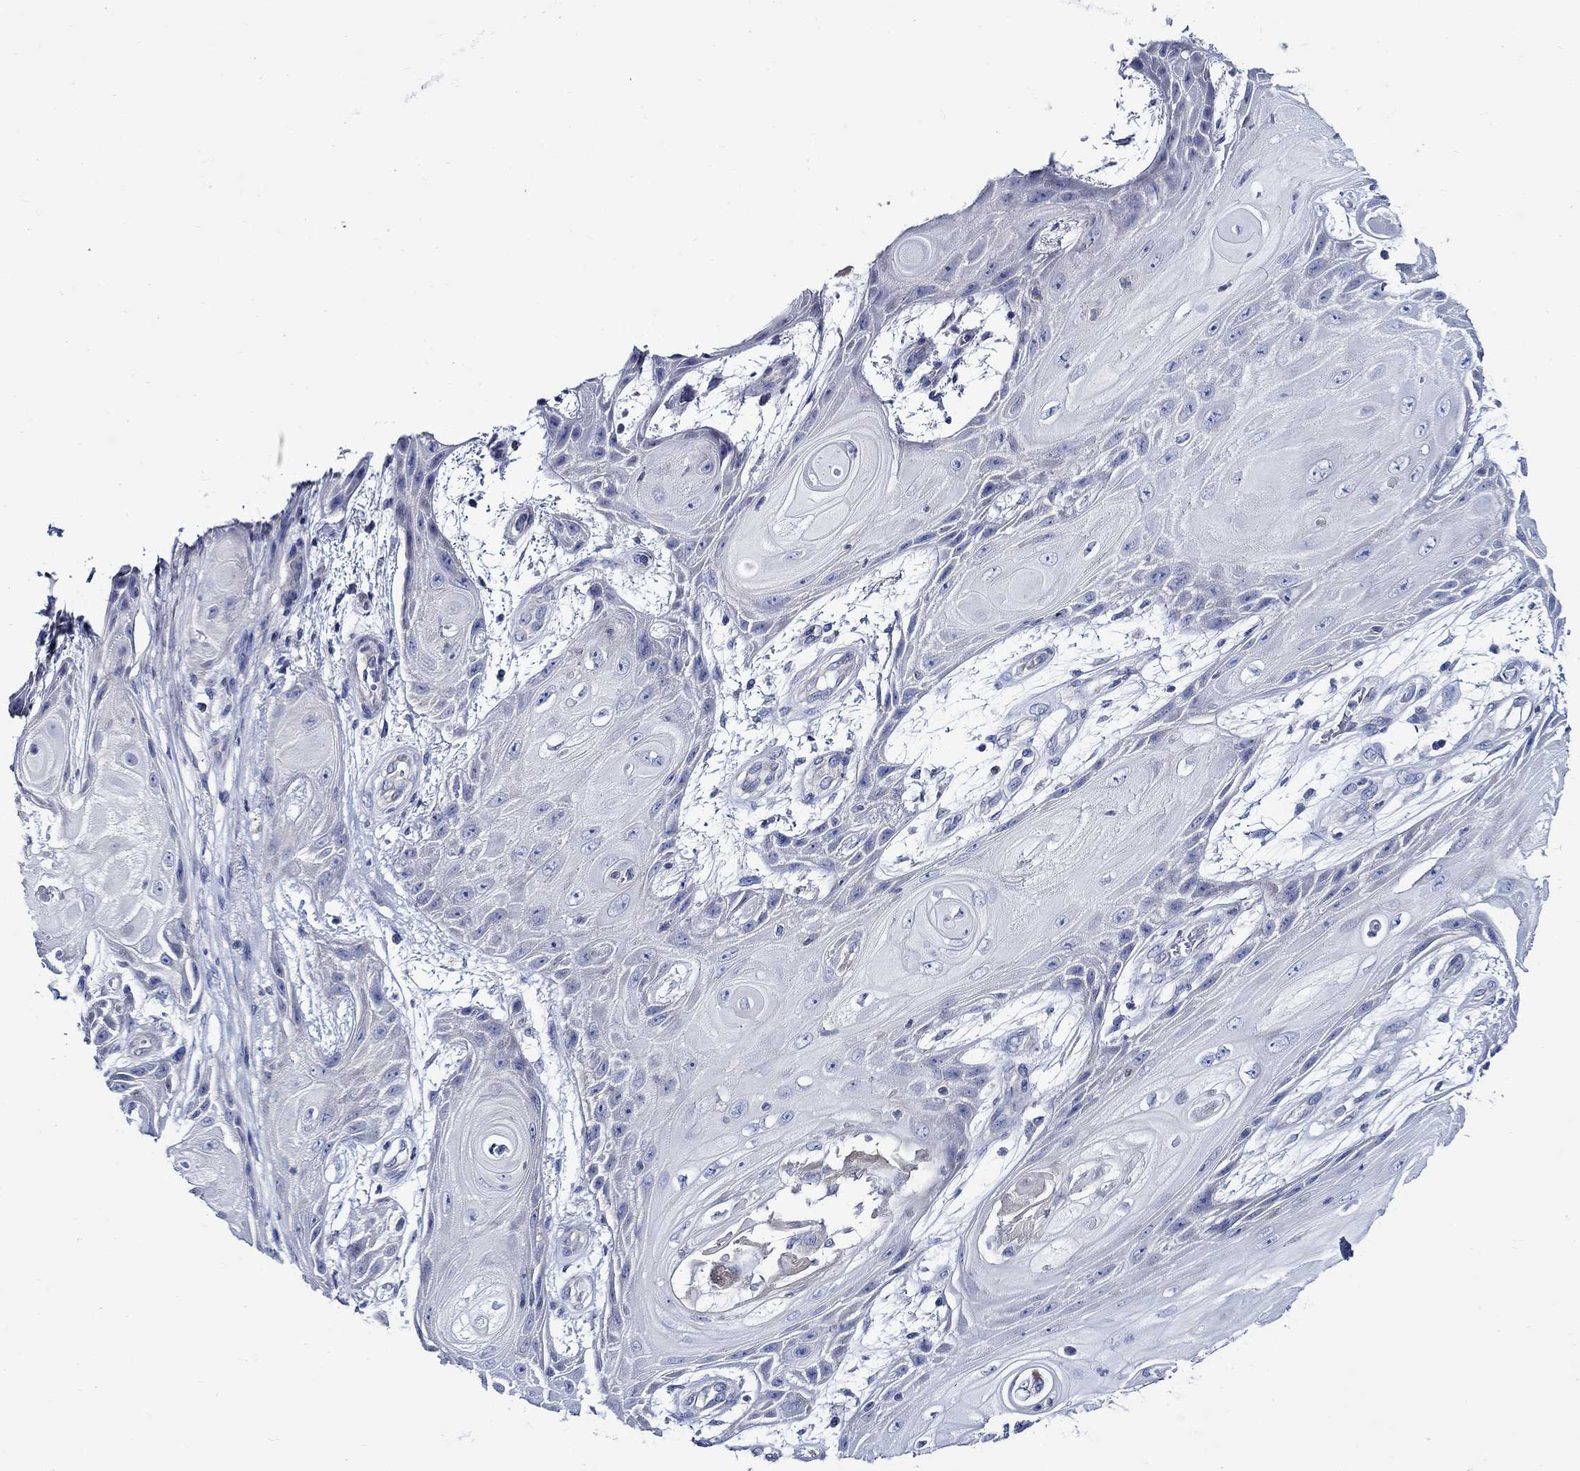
{"staining": {"intensity": "negative", "quantity": "none", "location": "none"}, "tissue": "skin cancer", "cell_type": "Tumor cells", "image_type": "cancer", "snomed": [{"axis": "morphology", "description": "Squamous cell carcinoma, NOS"}, {"axis": "topography", "description": "Skin"}], "caption": "A histopathology image of human skin cancer is negative for staining in tumor cells.", "gene": "SKOR1", "patient": {"sex": "male", "age": 62}}